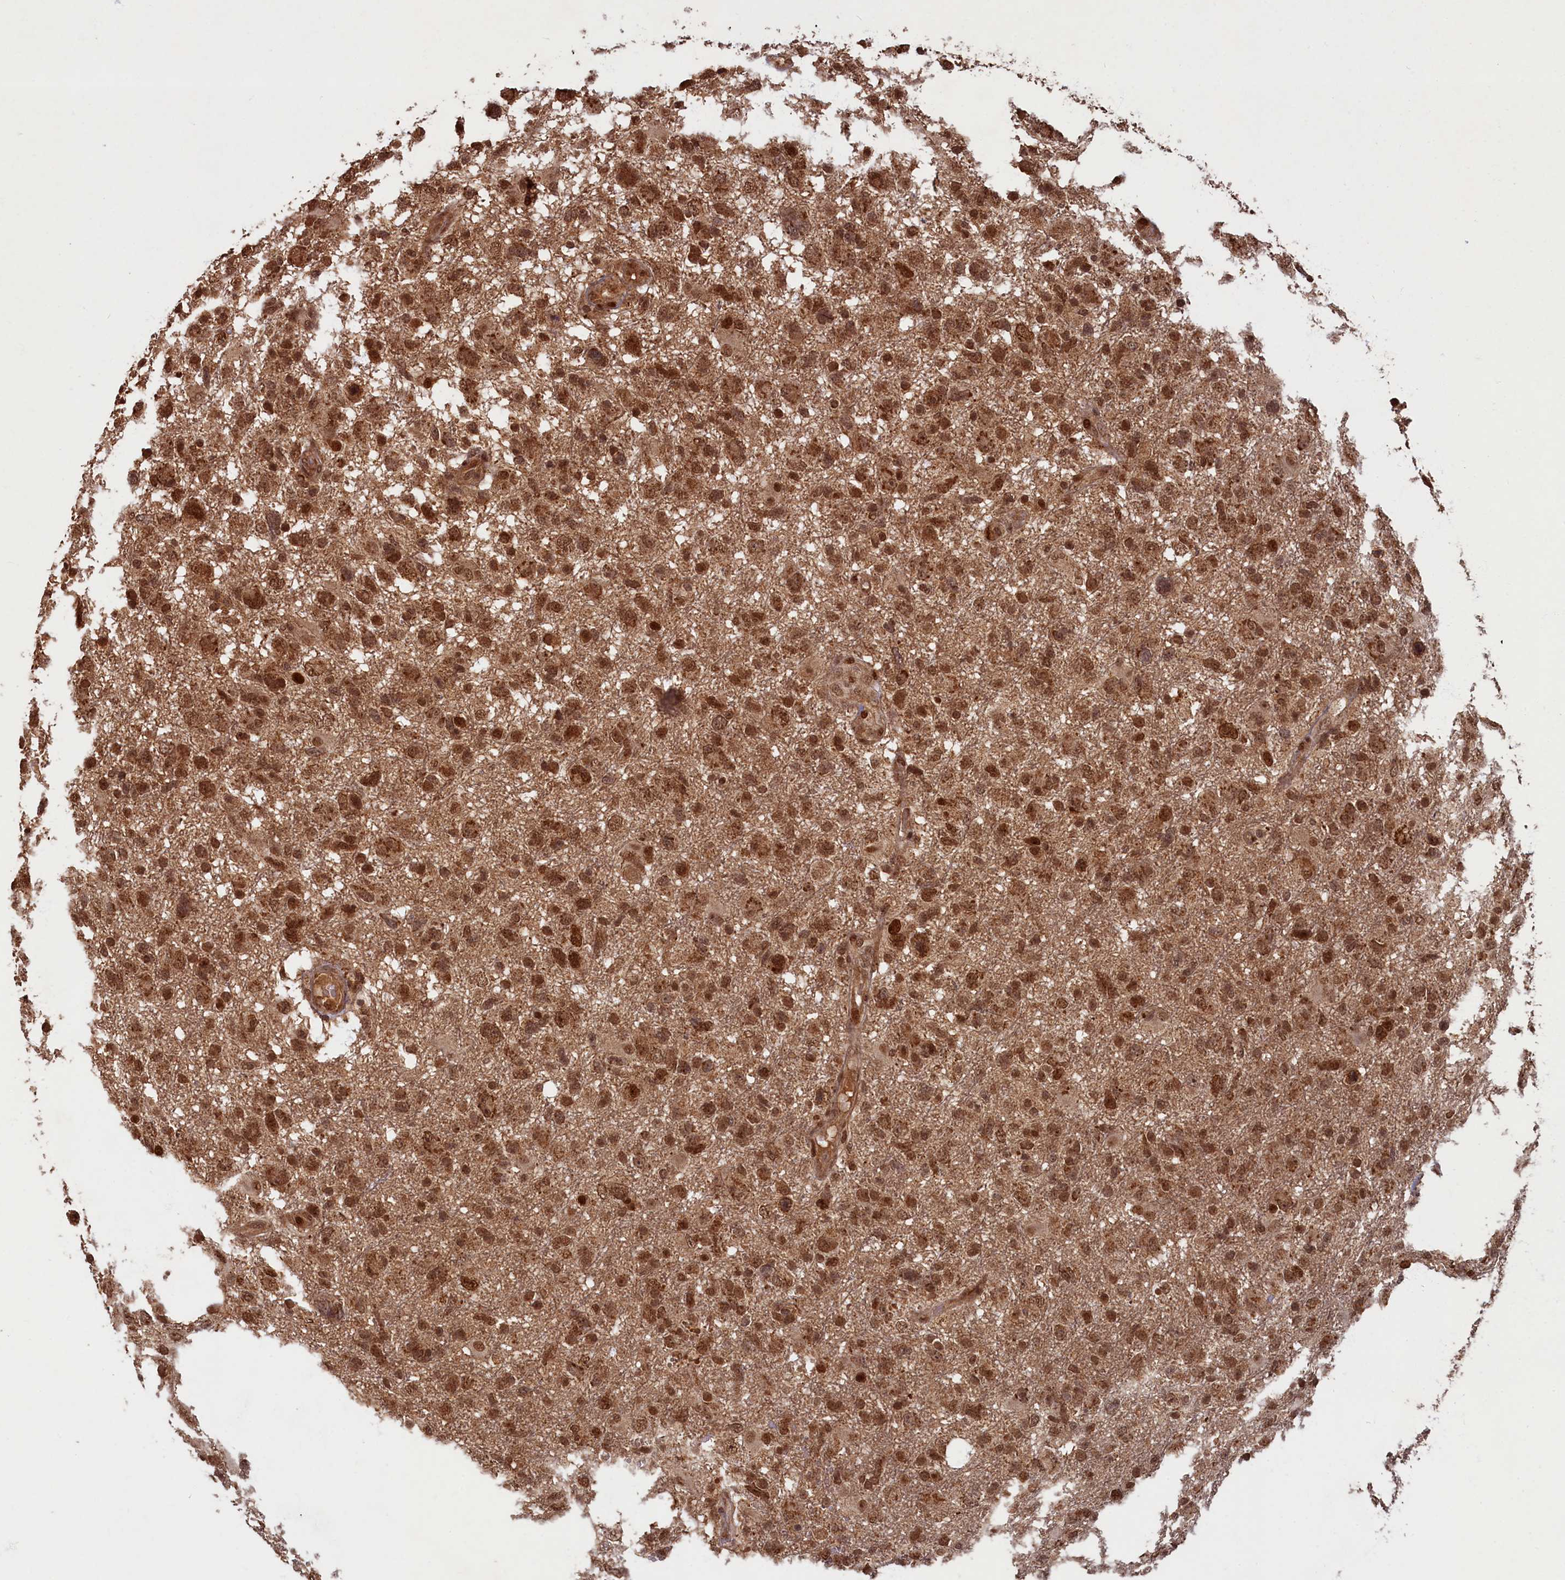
{"staining": {"intensity": "strong", "quantity": ">75%", "location": "nuclear"}, "tissue": "glioma", "cell_type": "Tumor cells", "image_type": "cancer", "snomed": [{"axis": "morphology", "description": "Glioma, malignant, High grade"}, {"axis": "topography", "description": "Brain"}], "caption": "High-magnification brightfield microscopy of high-grade glioma (malignant) stained with DAB (brown) and counterstained with hematoxylin (blue). tumor cells exhibit strong nuclear expression is present in approximately>75% of cells.", "gene": "BRCA1", "patient": {"sex": "male", "age": 61}}